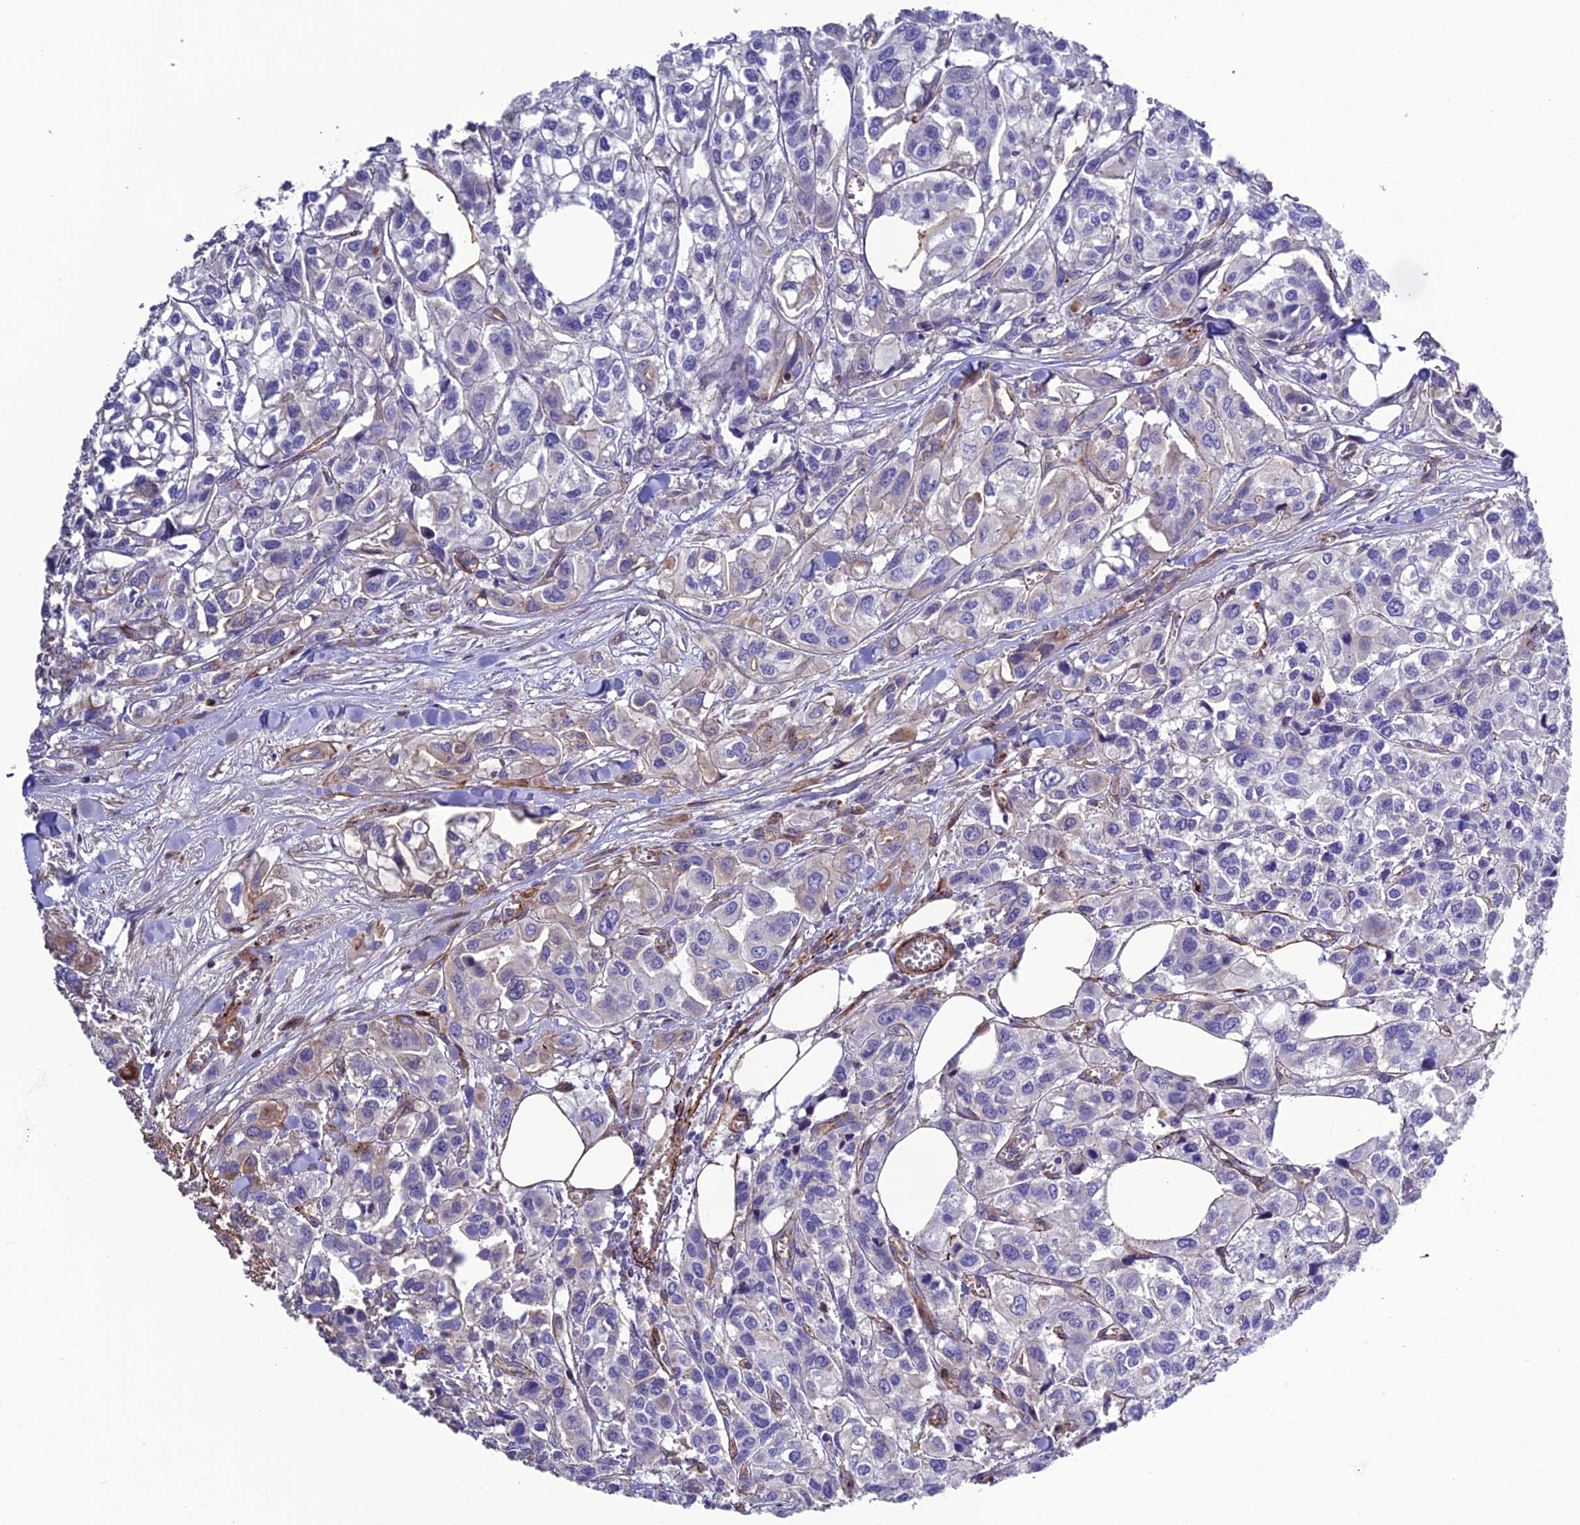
{"staining": {"intensity": "negative", "quantity": "none", "location": "none"}, "tissue": "urothelial cancer", "cell_type": "Tumor cells", "image_type": "cancer", "snomed": [{"axis": "morphology", "description": "Urothelial carcinoma, High grade"}, {"axis": "topography", "description": "Urinary bladder"}], "caption": "Micrograph shows no significant protein staining in tumor cells of urothelial cancer.", "gene": "REX1BD", "patient": {"sex": "male", "age": 67}}